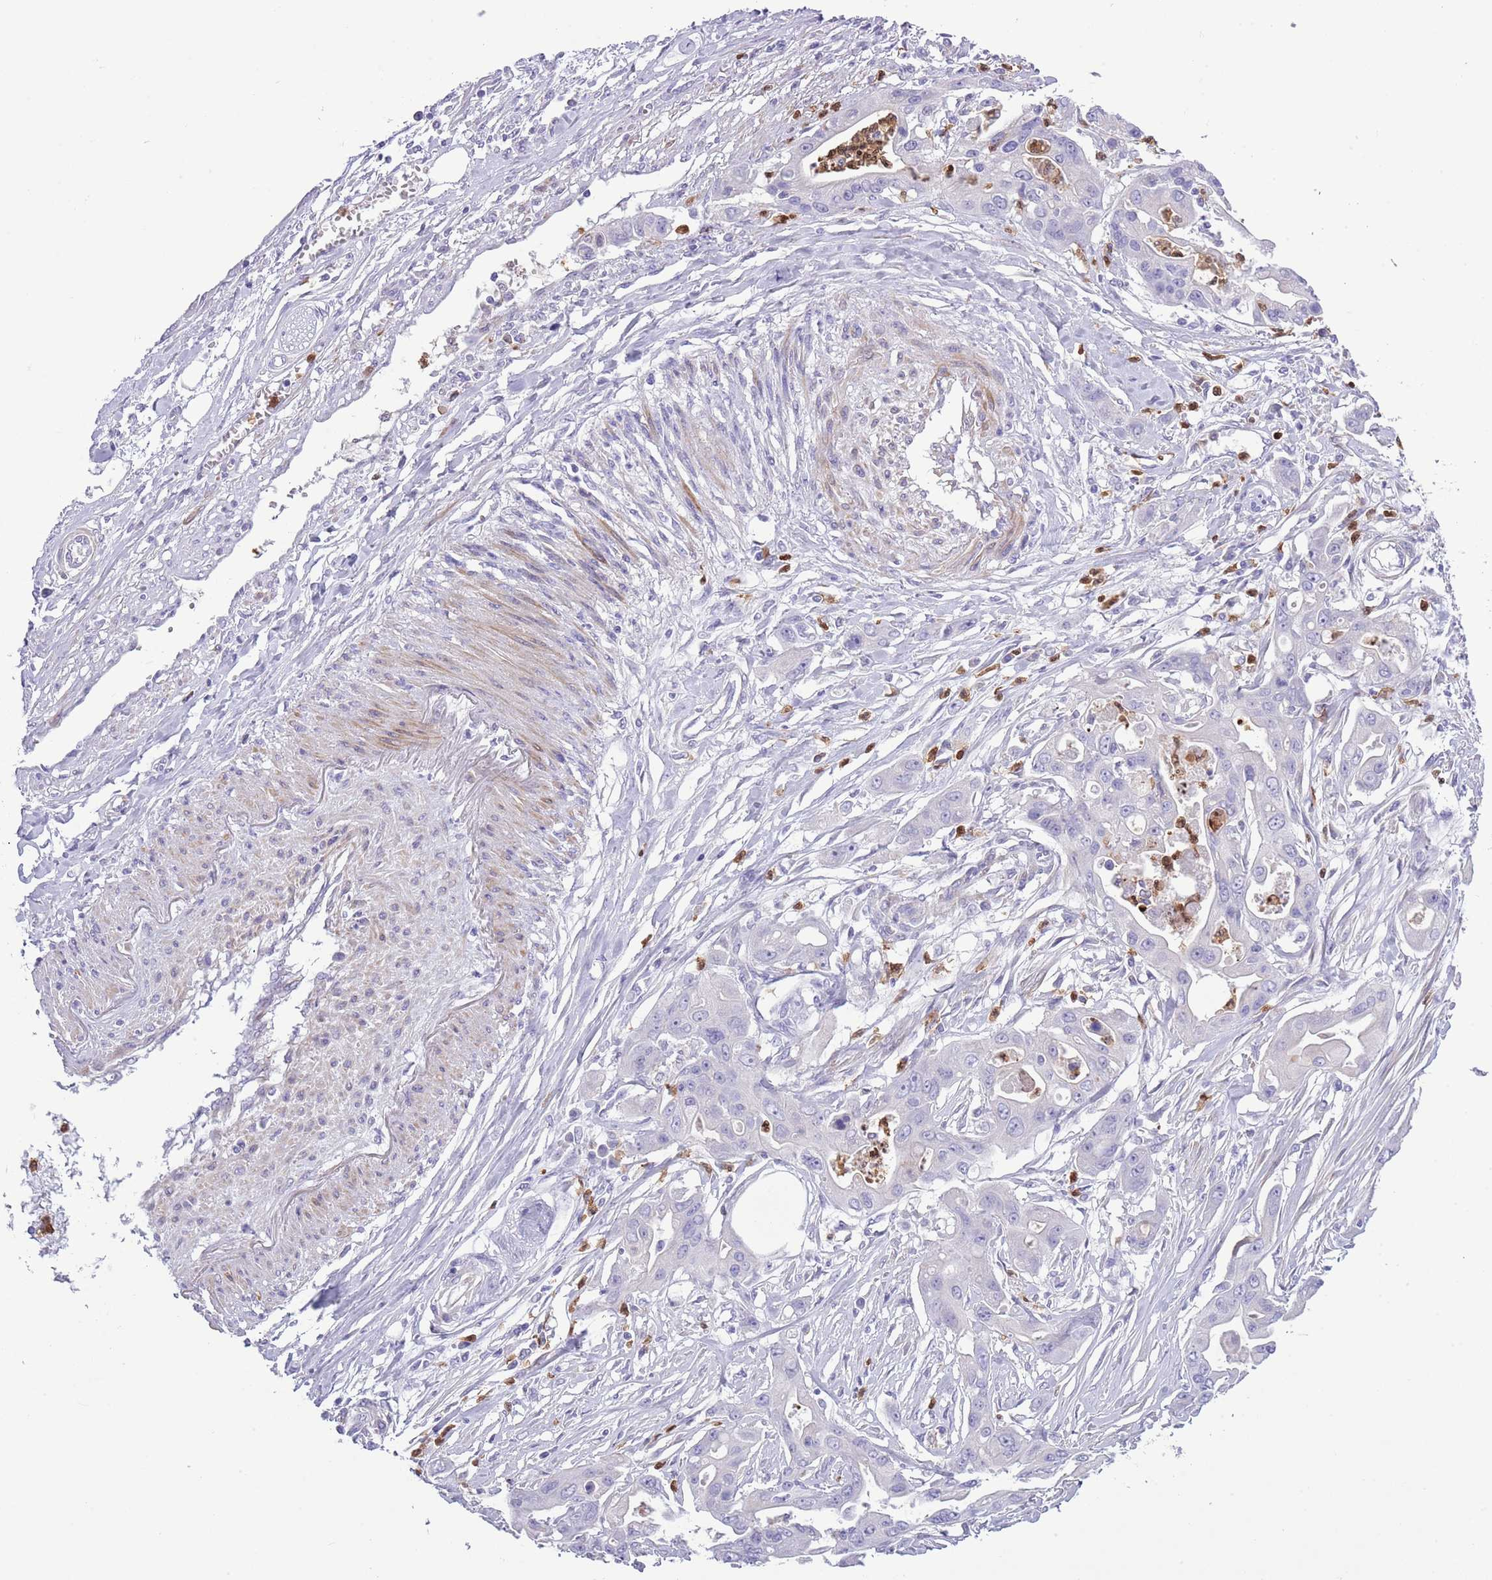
{"staining": {"intensity": "negative", "quantity": "none", "location": "none"}, "tissue": "ovarian cancer", "cell_type": "Tumor cells", "image_type": "cancer", "snomed": [{"axis": "morphology", "description": "Cystadenocarcinoma, mucinous, NOS"}, {"axis": "topography", "description": "Ovary"}], "caption": "This is an IHC photomicrograph of human ovarian cancer. There is no staining in tumor cells.", "gene": "OR6M1", "patient": {"sex": "female", "age": 70}}